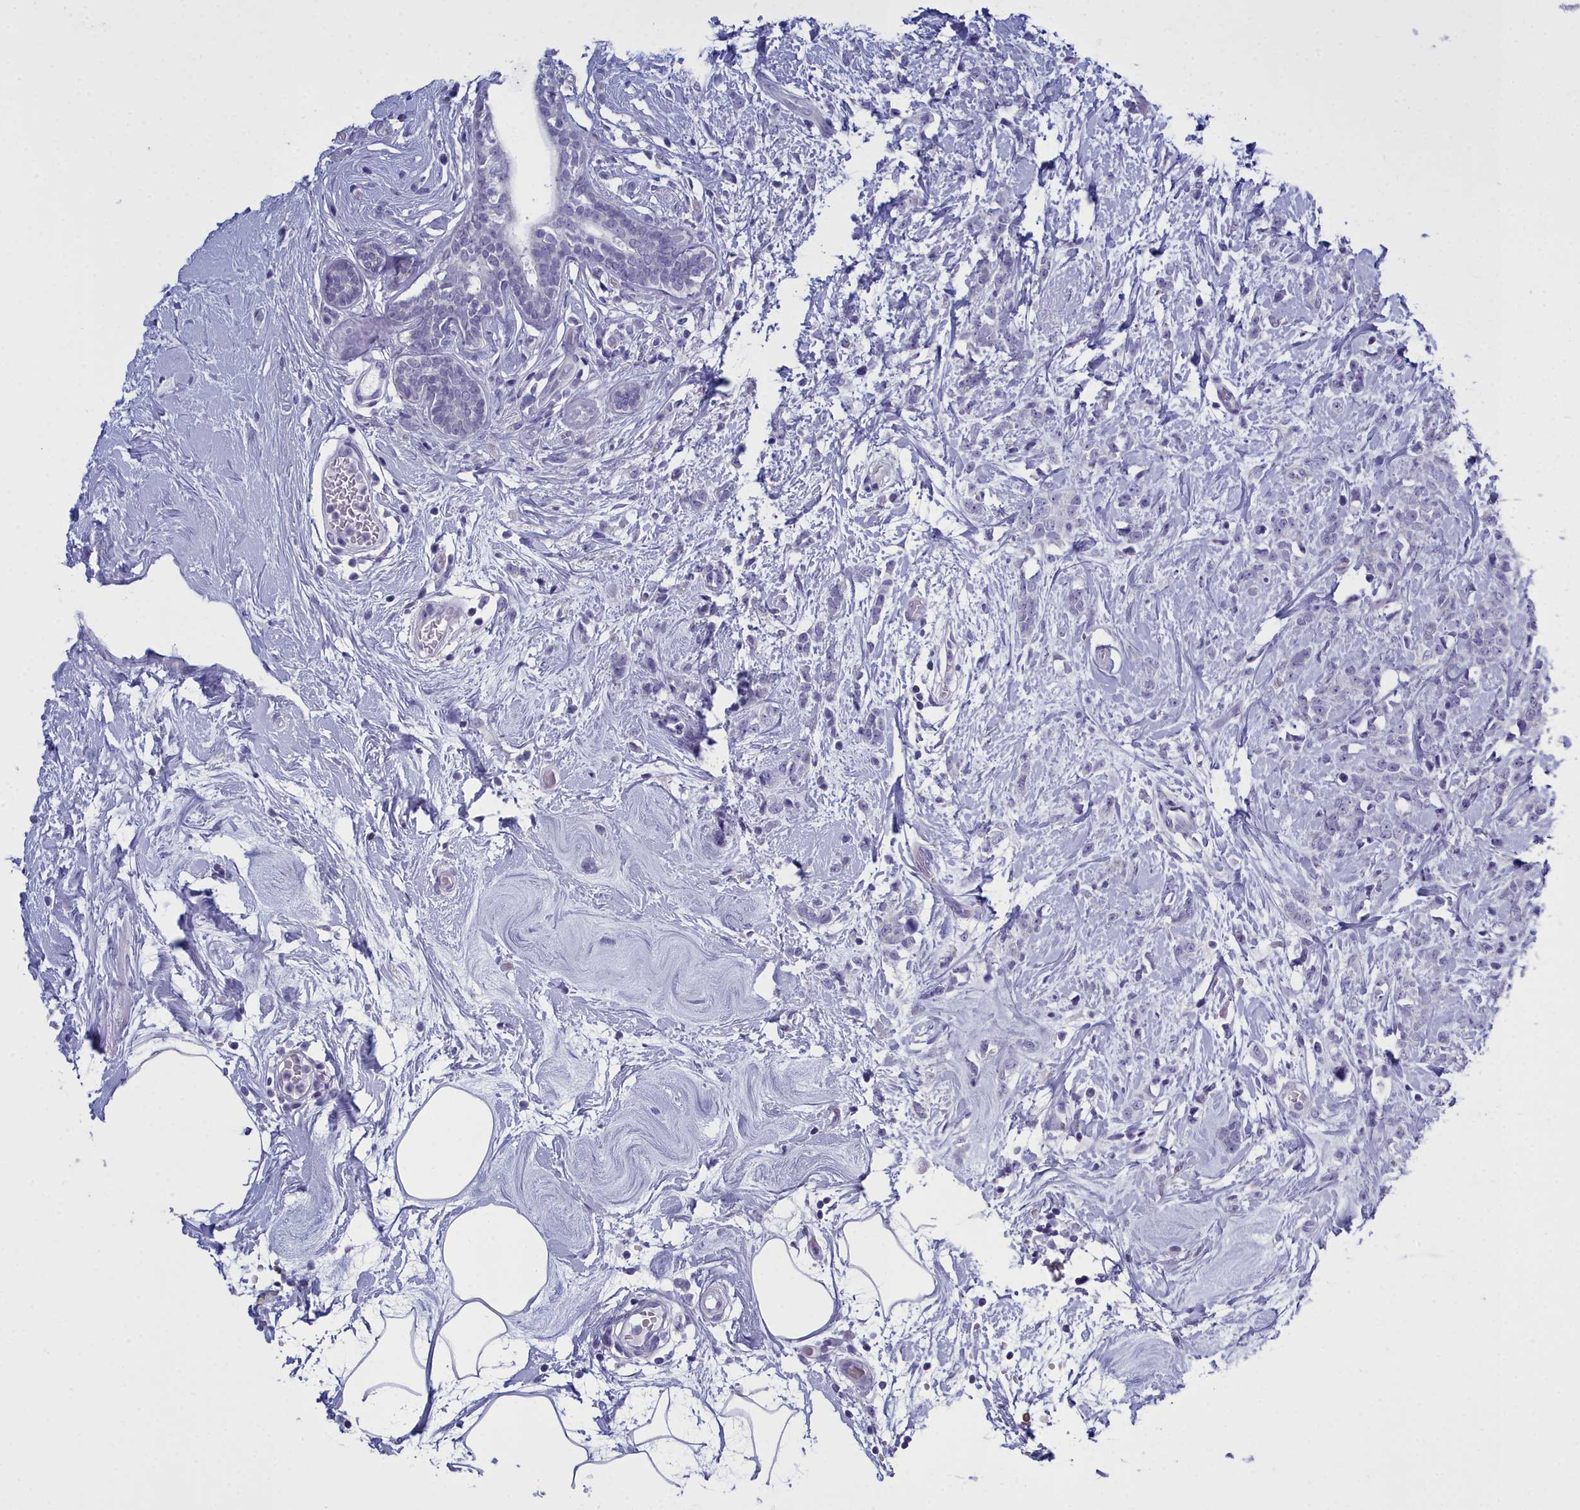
{"staining": {"intensity": "negative", "quantity": "none", "location": "none"}, "tissue": "breast cancer", "cell_type": "Tumor cells", "image_type": "cancer", "snomed": [{"axis": "morphology", "description": "Lobular carcinoma"}, {"axis": "topography", "description": "Breast"}], "caption": "Tumor cells show no significant positivity in breast cancer (lobular carcinoma). The staining is performed using DAB (3,3'-diaminobenzidine) brown chromogen with nuclei counter-stained in using hematoxylin.", "gene": "MAP6", "patient": {"sex": "female", "age": 58}}